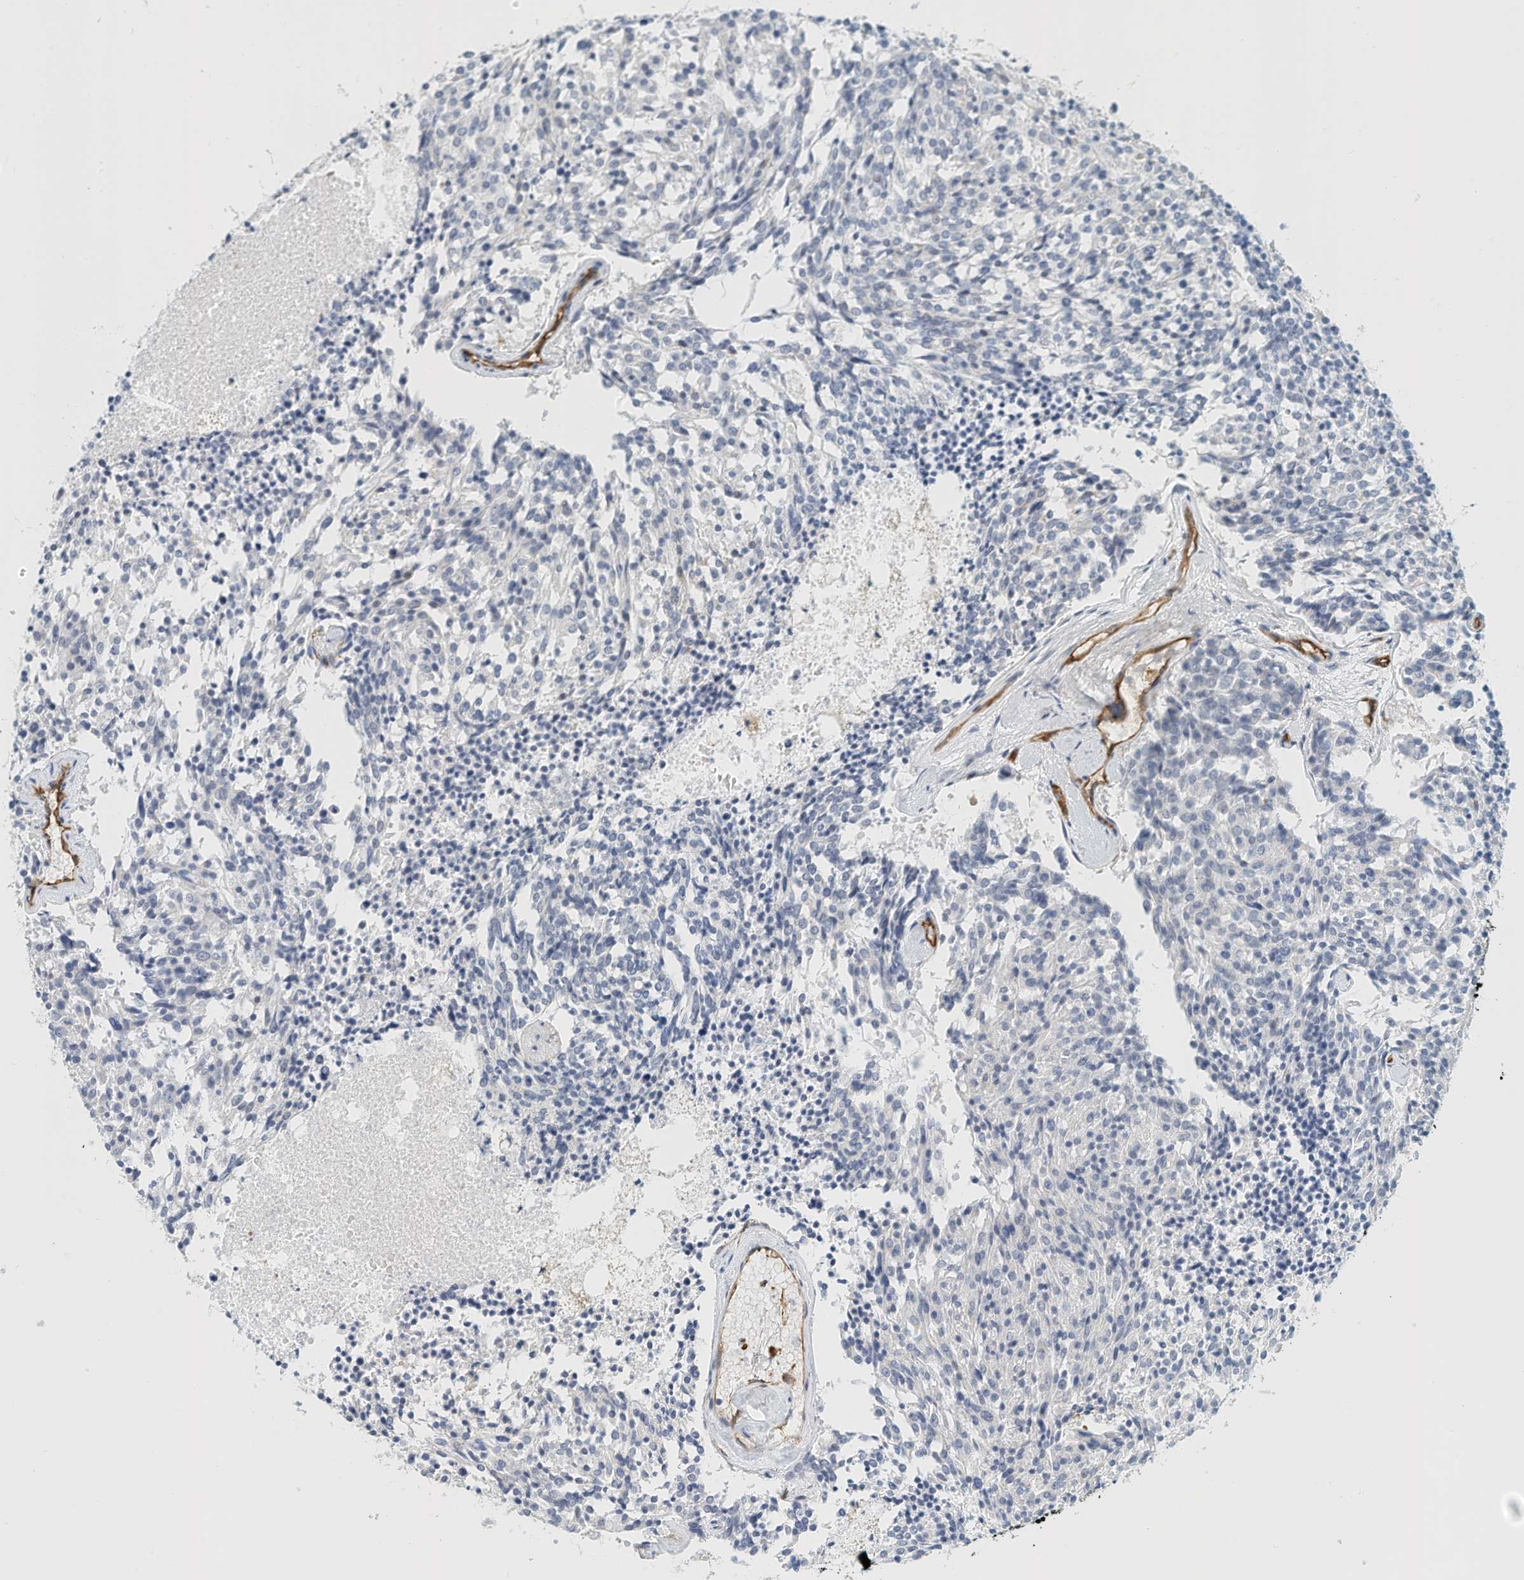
{"staining": {"intensity": "negative", "quantity": "none", "location": "none"}, "tissue": "carcinoid", "cell_type": "Tumor cells", "image_type": "cancer", "snomed": [{"axis": "morphology", "description": "Carcinoid, malignant, NOS"}, {"axis": "topography", "description": "Pancreas"}], "caption": "The micrograph demonstrates no significant positivity in tumor cells of carcinoid. (DAB (3,3'-diaminobenzidine) IHC visualized using brightfield microscopy, high magnification).", "gene": "ARHGAP28", "patient": {"sex": "female", "age": 54}}